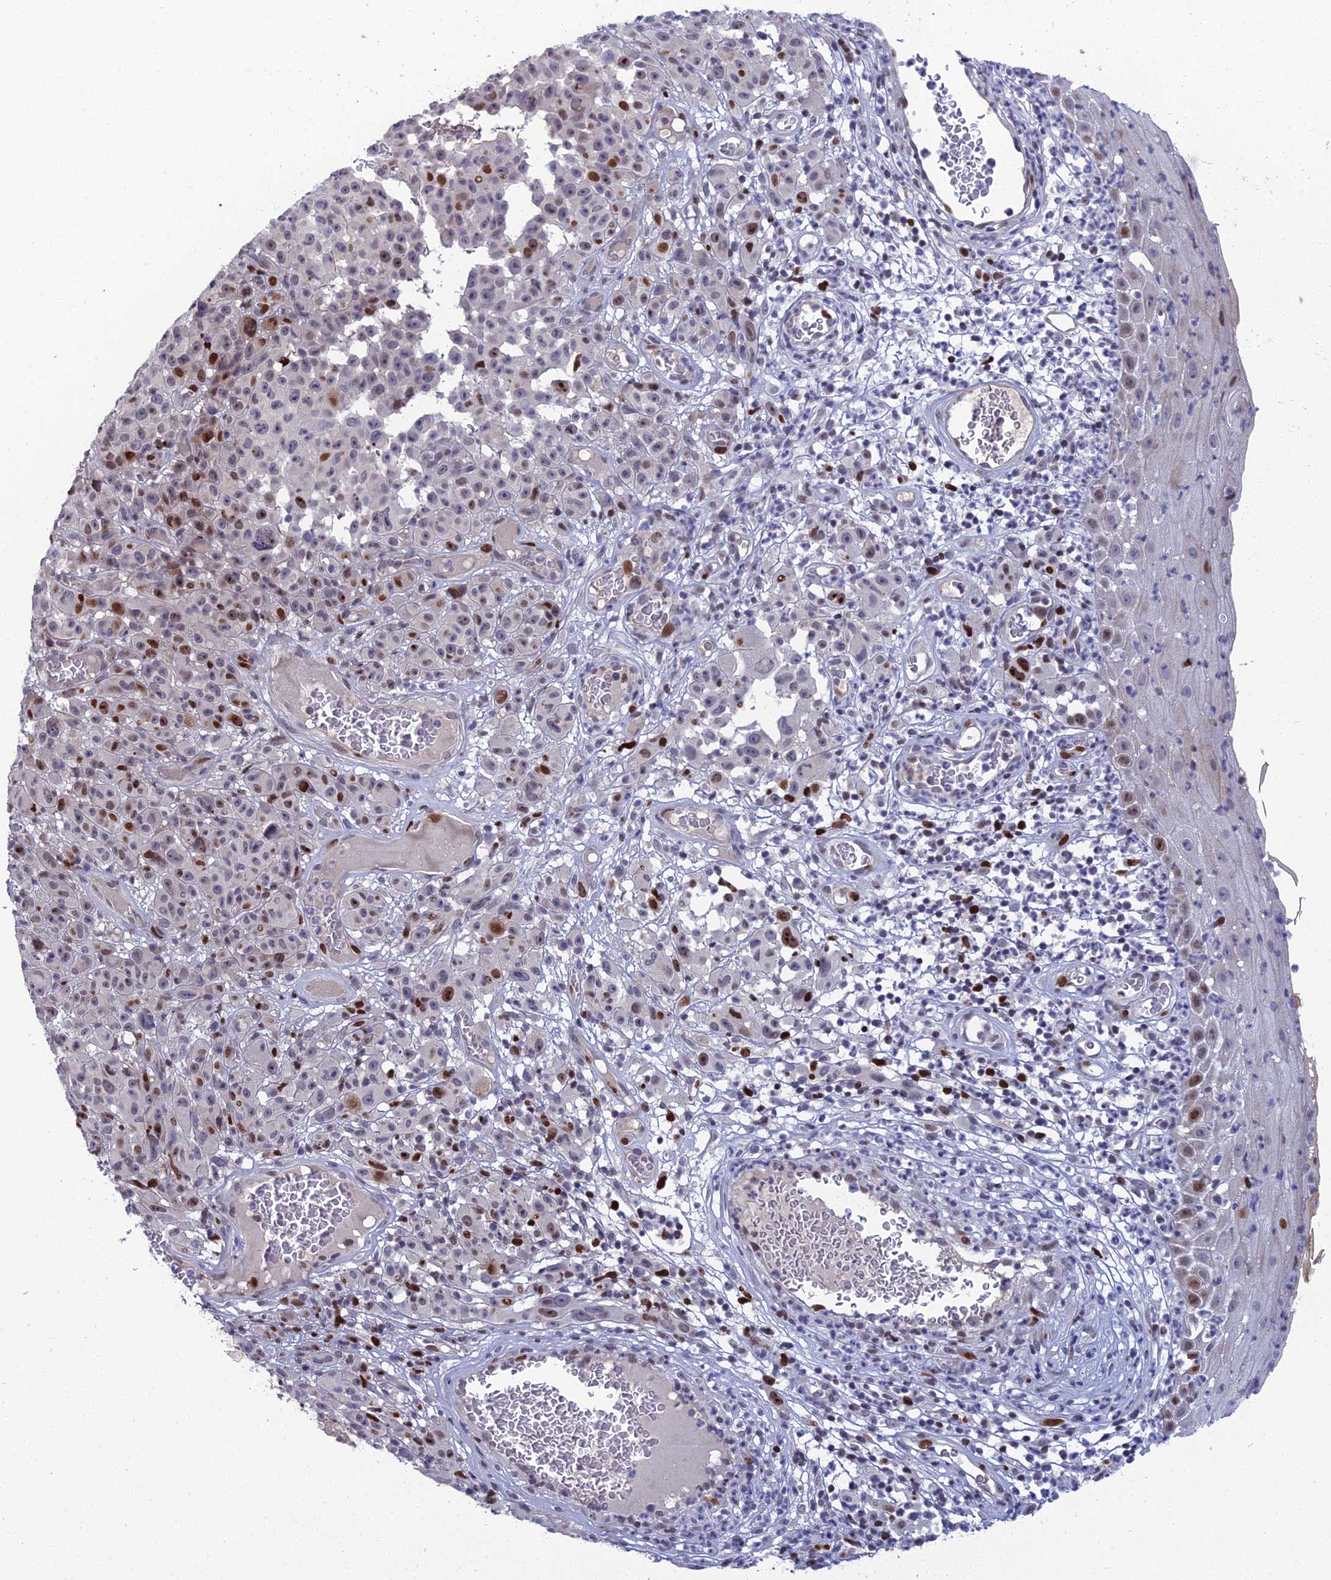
{"staining": {"intensity": "strong", "quantity": "<25%", "location": "nuclear"}, "tissue": "melanoma", "cell_type": "Tumor cells", "image_type": "cancer", "snomed": [{"axis": "morphology", "description": "Malignant melanoma, NOS"}, {"axis": "topography", "description": "Skin"}], "caption": "Protein expression analysis of human malignant melanoma reveals strong nuclear positivity in about <25% of tumor cells.", "gene": "TAF9B", "patient": {"sex": "female", "age": 82}}